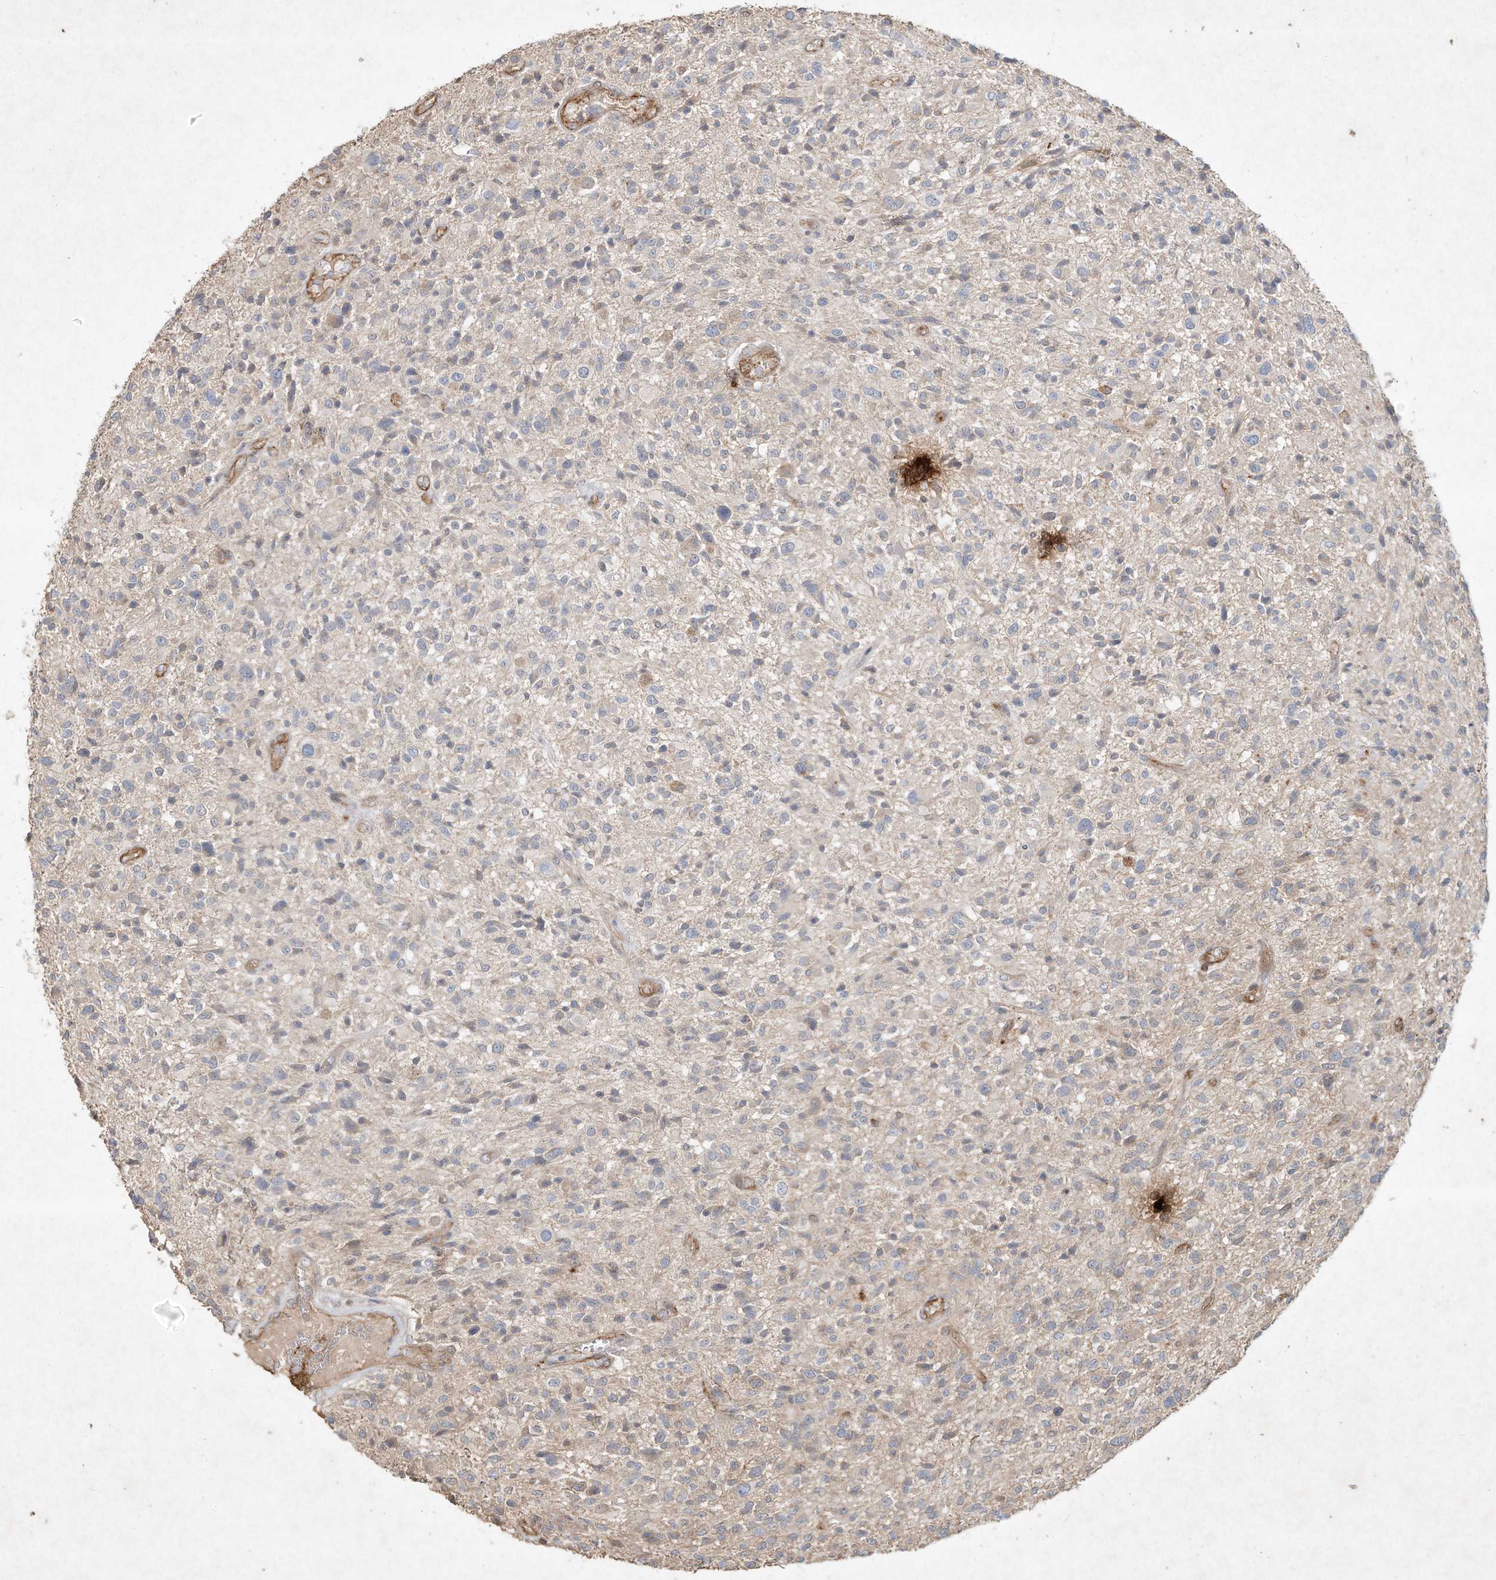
{"staining": {"intensity": "negative", "quantity": "none", "location": "none"}, "tissue": "glioma", "cell_type": "Tumor cells", "image_type": "cancer", "snomed": [{"axis": "morphology", "description": "Glioma, malignant, High grade"}, {"axis": "topography", "description": "Brain"}], "caption": "Immunohistochemistry (IHC) of high-grade glioma (malignant) reveals no expression in tumor cells. (Brightfield microscopy of DAB immunohistochemistry at high magnification).", "gene": "HTR5A", "patient": {"sex": "male", "age": 47}}